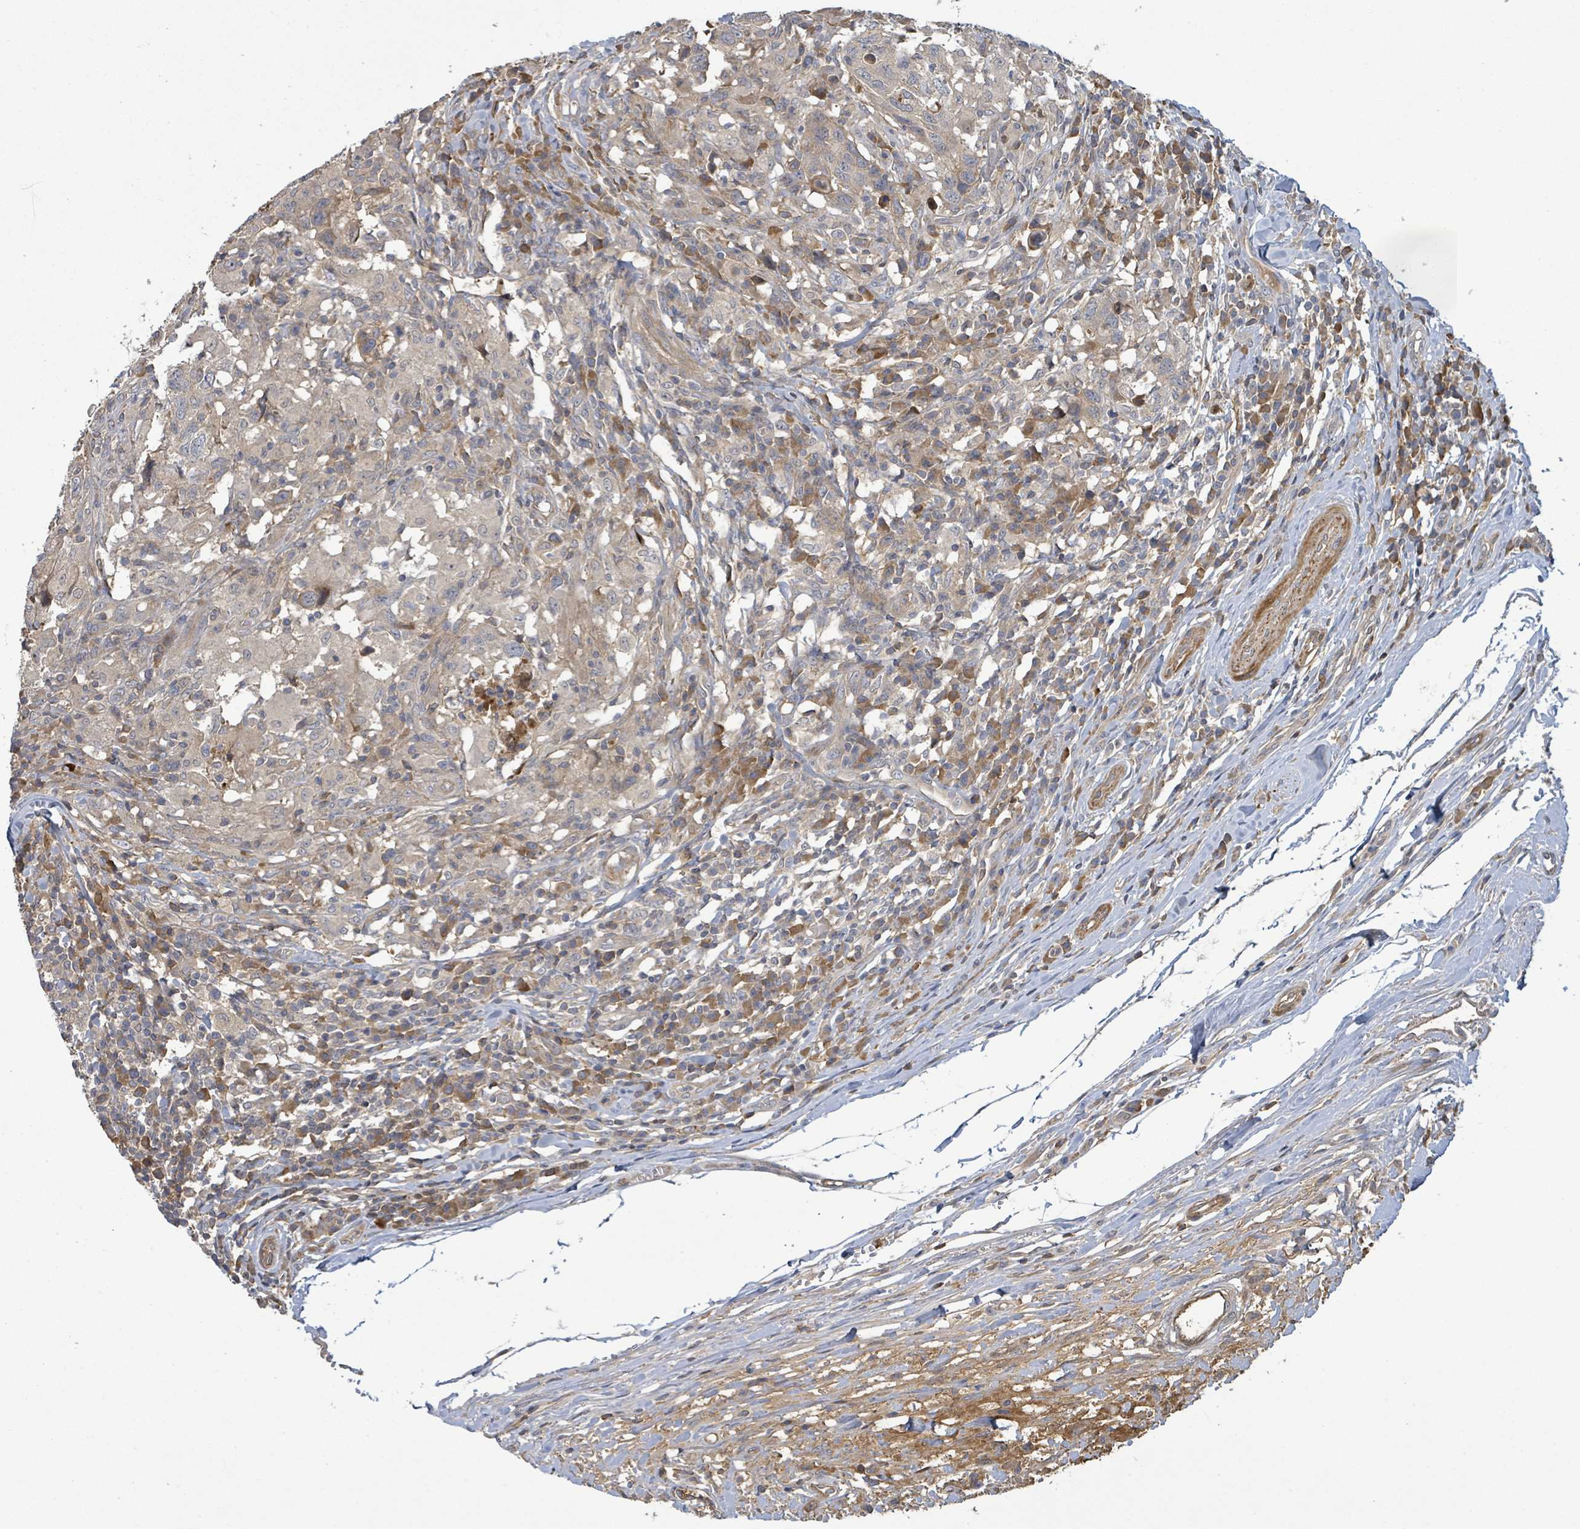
{"staining": {"intensity": "negative", "quantity": "none", "location": "none"}, "tissue": "head and neck cancer", "cell_type": "Tumor cells", "image_type": "cancer", "snomed": [{"axis": "morphology", "description": "Normal tissue, NOS"}, {"axis": "morphology", "description": "Squamous cell carcinoma, NOS"}, {"axis": "topography", "description": "Skeletal muscle"}, {"axis": "topography", "description": "Vascular tissue"}, {"axis": "topography", "description": "Peripheral nerve tissue"}, {"axis": "topography", "description": "Head-Neck"}], "caption": "Tumor cells show no significant protein positivity in squamous cell carcinoma (head and neck).", "gene": "STARD4", "patient": {"sex": "male", "age": 66}}